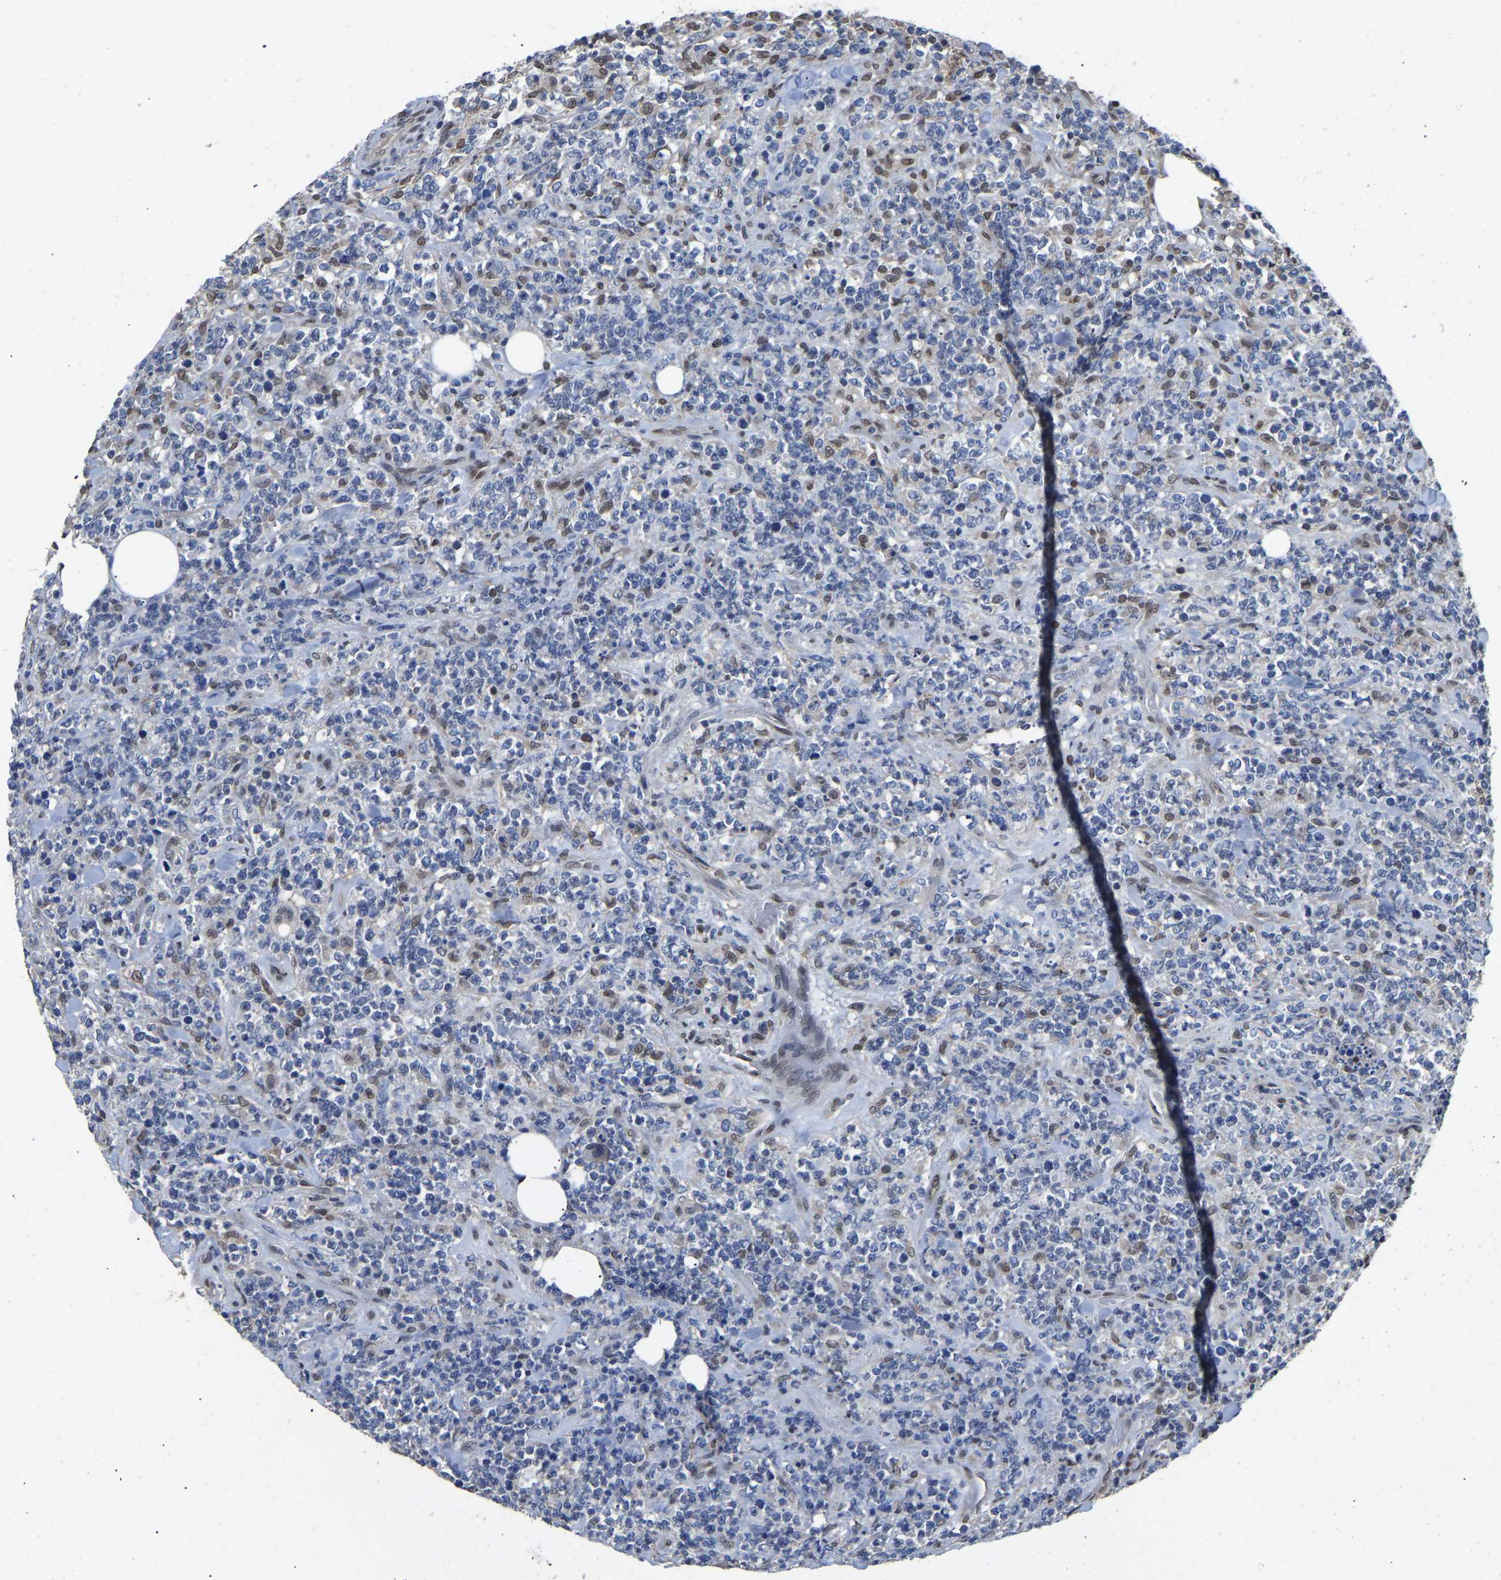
{"staining": {"intensity": "negative", "quantity": "none", "location": "none"}, "tissue": "lymphoma", "cell_type": "Tumor cells", "image_type": "cancer", "snomed": [{"axis": "morphology", "description": "Malignant lymphoma, non-Hodgkin's type, High grade"}, {"axis": "topography", "description": "Soft tissue"}], "caption": "This is an immunohistochemistry histopathology image of malignant lymphoma, non-Hodgkin's type (high-grade). There is no expression in tumor cells.", "gene": "QKI", "patient": {"sex": "male", "age": 18}}